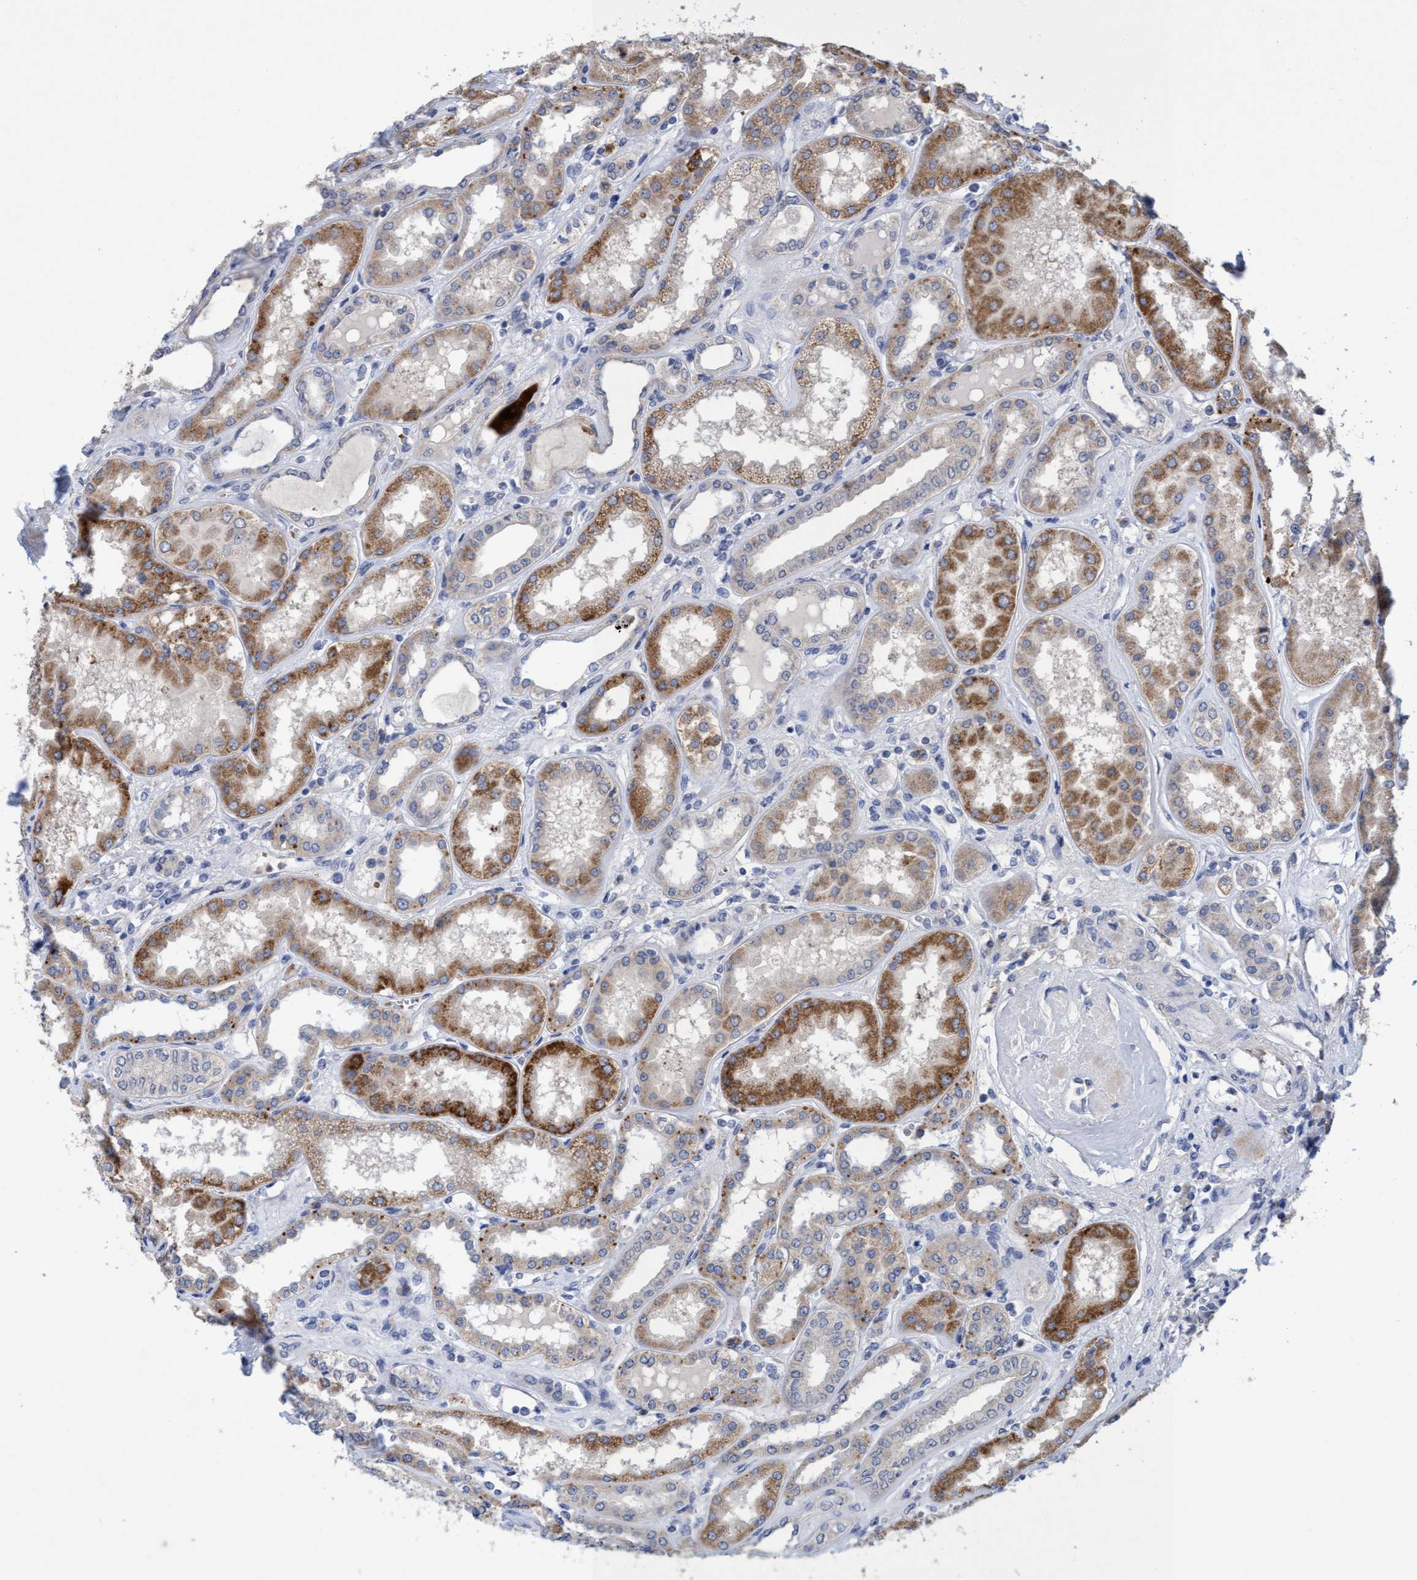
{"staining": {"intensity": "weak", "quantity": "<25%", "location": "cytoplasmic/membranous"}, "tissue": "kidney", "cell_type": "Cells in glomeruli", "image_type": "normal", "snomed": [{"axis": "morphology", "description": "Normal tissue, NOS"}, {"axis": "topography", "description": "Kidney"}], "caption": "IHC photomicrograph of normal human kidney stained for a protein (brown), which reveals no positivity in cells in glomeruli. Nuclei are stained in blue.", "gene": "SEMA4D", "patient": {"sex": "female", "age": 56}}